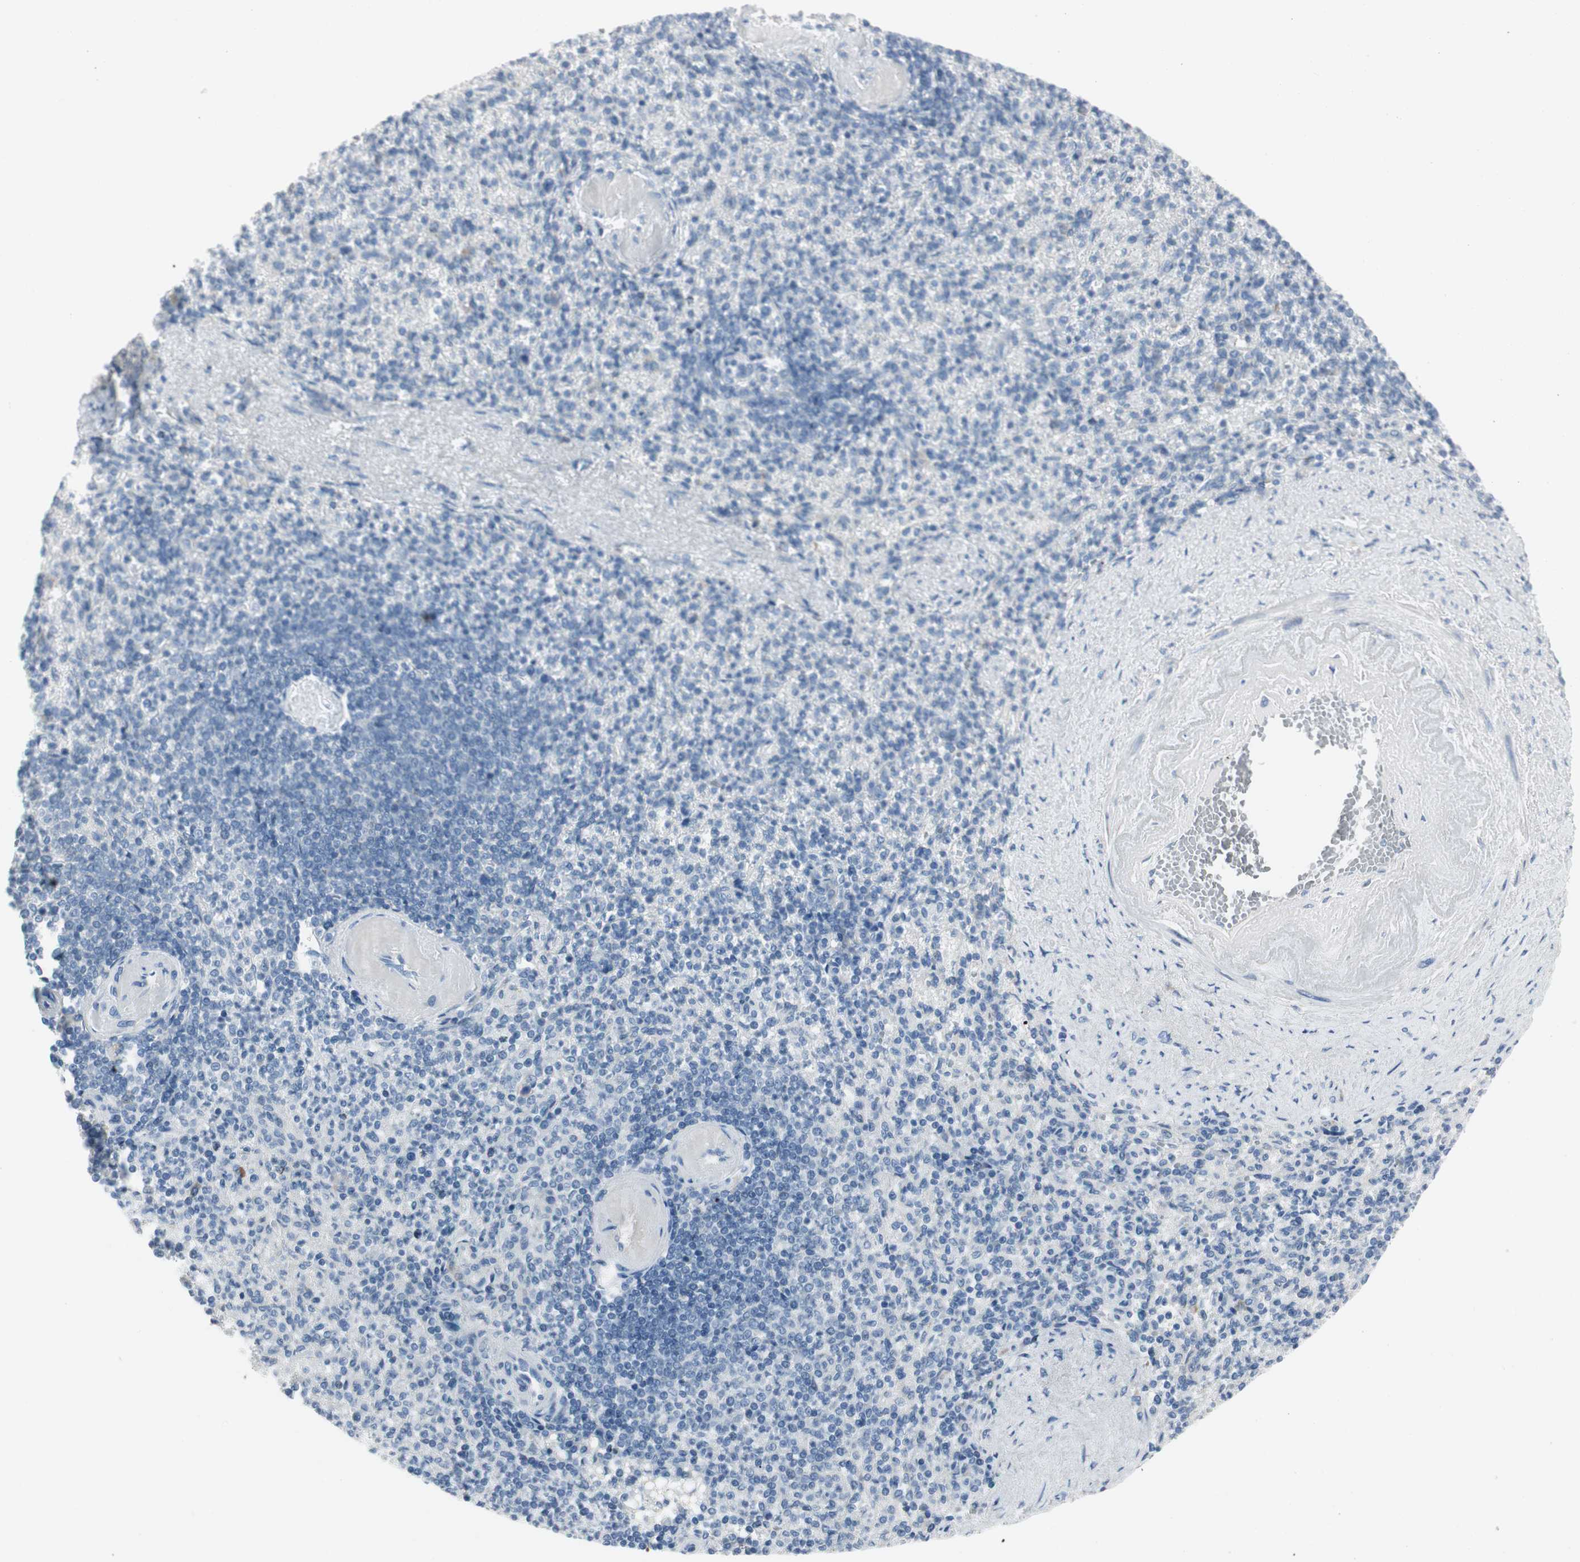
{"staining": {"intensity": "negative", "quantity": "none", "location": "none"}, "tissue": "spleen", "cell_type": "Cells in red pulp", "image_type": "normal", "snomed": [{"axis": "morphology", "description": "Normal tissue, NOS"}, {"axis": "topography", "description": "Spleen"}], "caption": "This histopathology image is of normal spleen stained with IHC to label a protein in brown with the nuclei are counter-stained blue. There is no expression in cells in red pulp. (DAB immunohistochemistry visualized using brightfield microscopy, high magnification).", "gene": "SPINK4", "patient": {"sex": "female", "age": 74}}